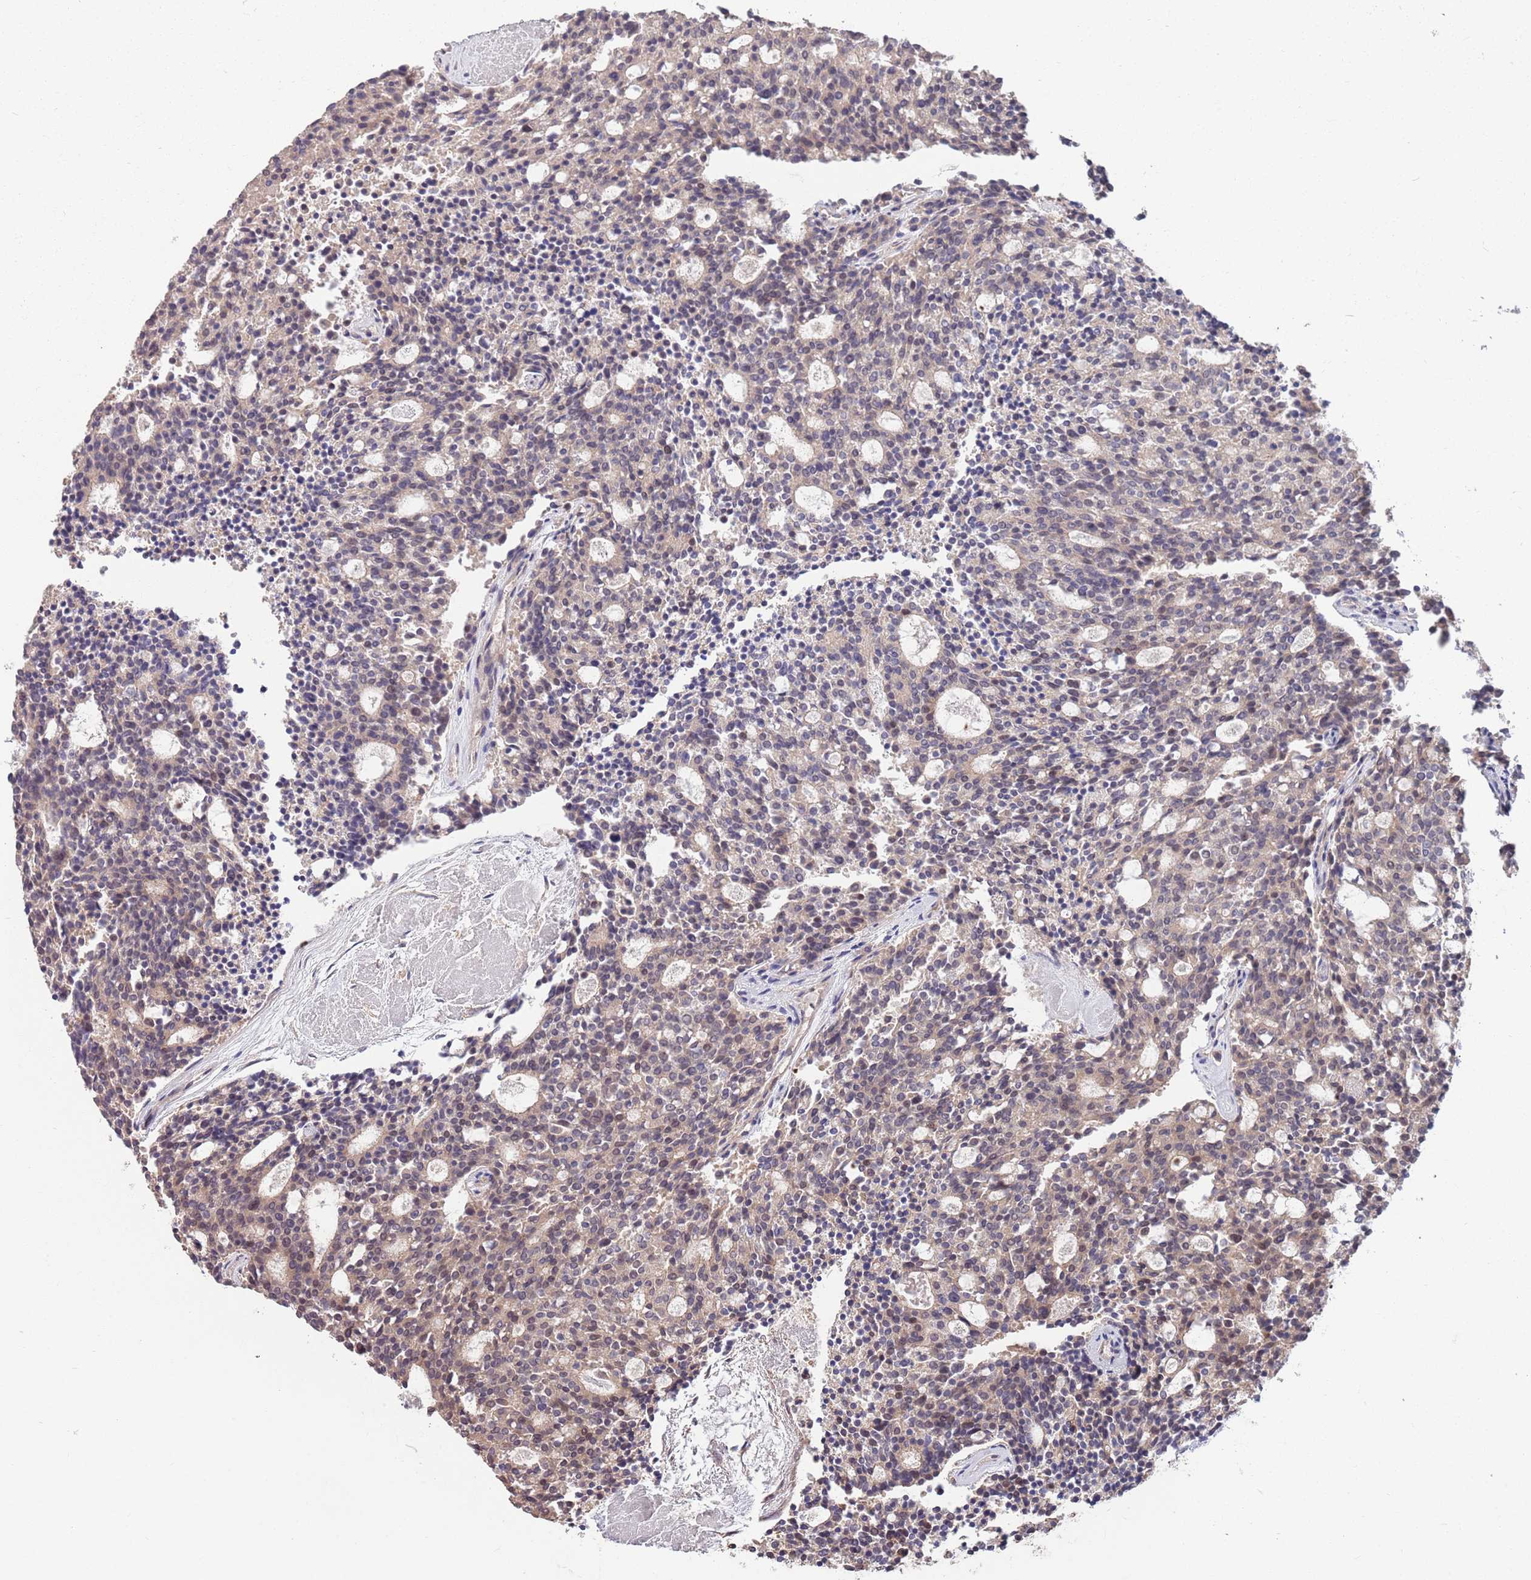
{"staining": {"intensity": "weak", "quantity": "25%-75%", "location": "cytoplasmic/membranous"}, "tissue": "carcinoid", "cell_type": "Tumor cells", "image_type": "cancer", "snomed": [{"axis": "morphology", "description": "Carcinoid, malignant, NOS"}, {"axis": "topography", "description": "Pancreas"}], "caption": "IHC of human malignant carcinoid displays low levels of weak cytoplasmic/membranous staining in approximately 25%-75% of tumor cells.", "gene": "MARVELD2", "patient": {"sex": "female", "age": 54}}